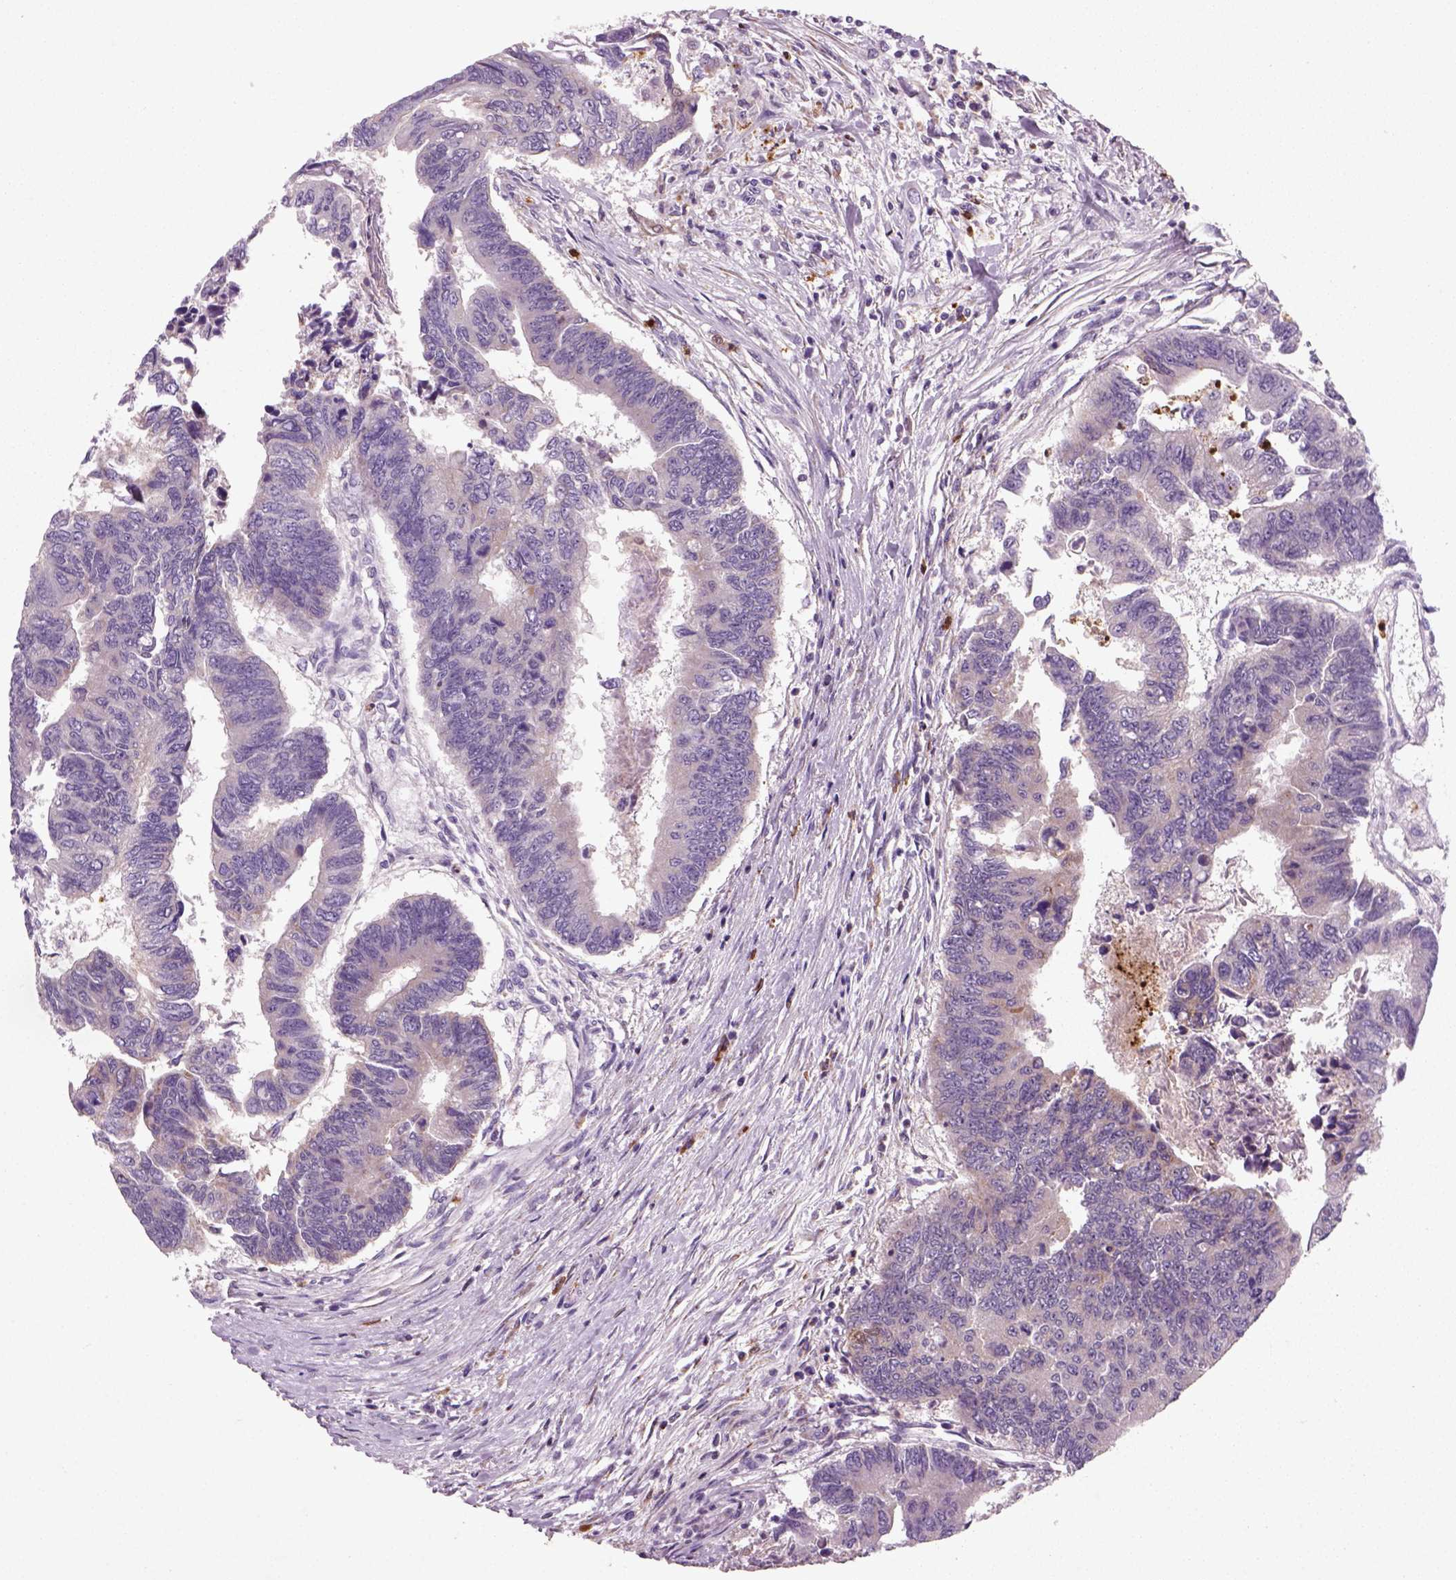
{"staining": {"intensity": "negative", "quantity": "none", "location": "none"}, "tissue": "colorectal cancer", "cell_type": "Tumor cells", "image_type": "cancer", "snomed": [{"axis": "morphology", "description": "Adenocarcinoma, NOS"}, {"axis": "topography", "description": "Colon"}], "caption": "High magnification brightfield microscopy of colorectal adenocarcinoma stained with DAB (3,3'-diaminobenzidine) (brown) and counterstained with hematoxylin (blue): tumor cells show no significant expression.", "gene": "NUDT16L1", "patient": {"sex": "female", "age": 65}}